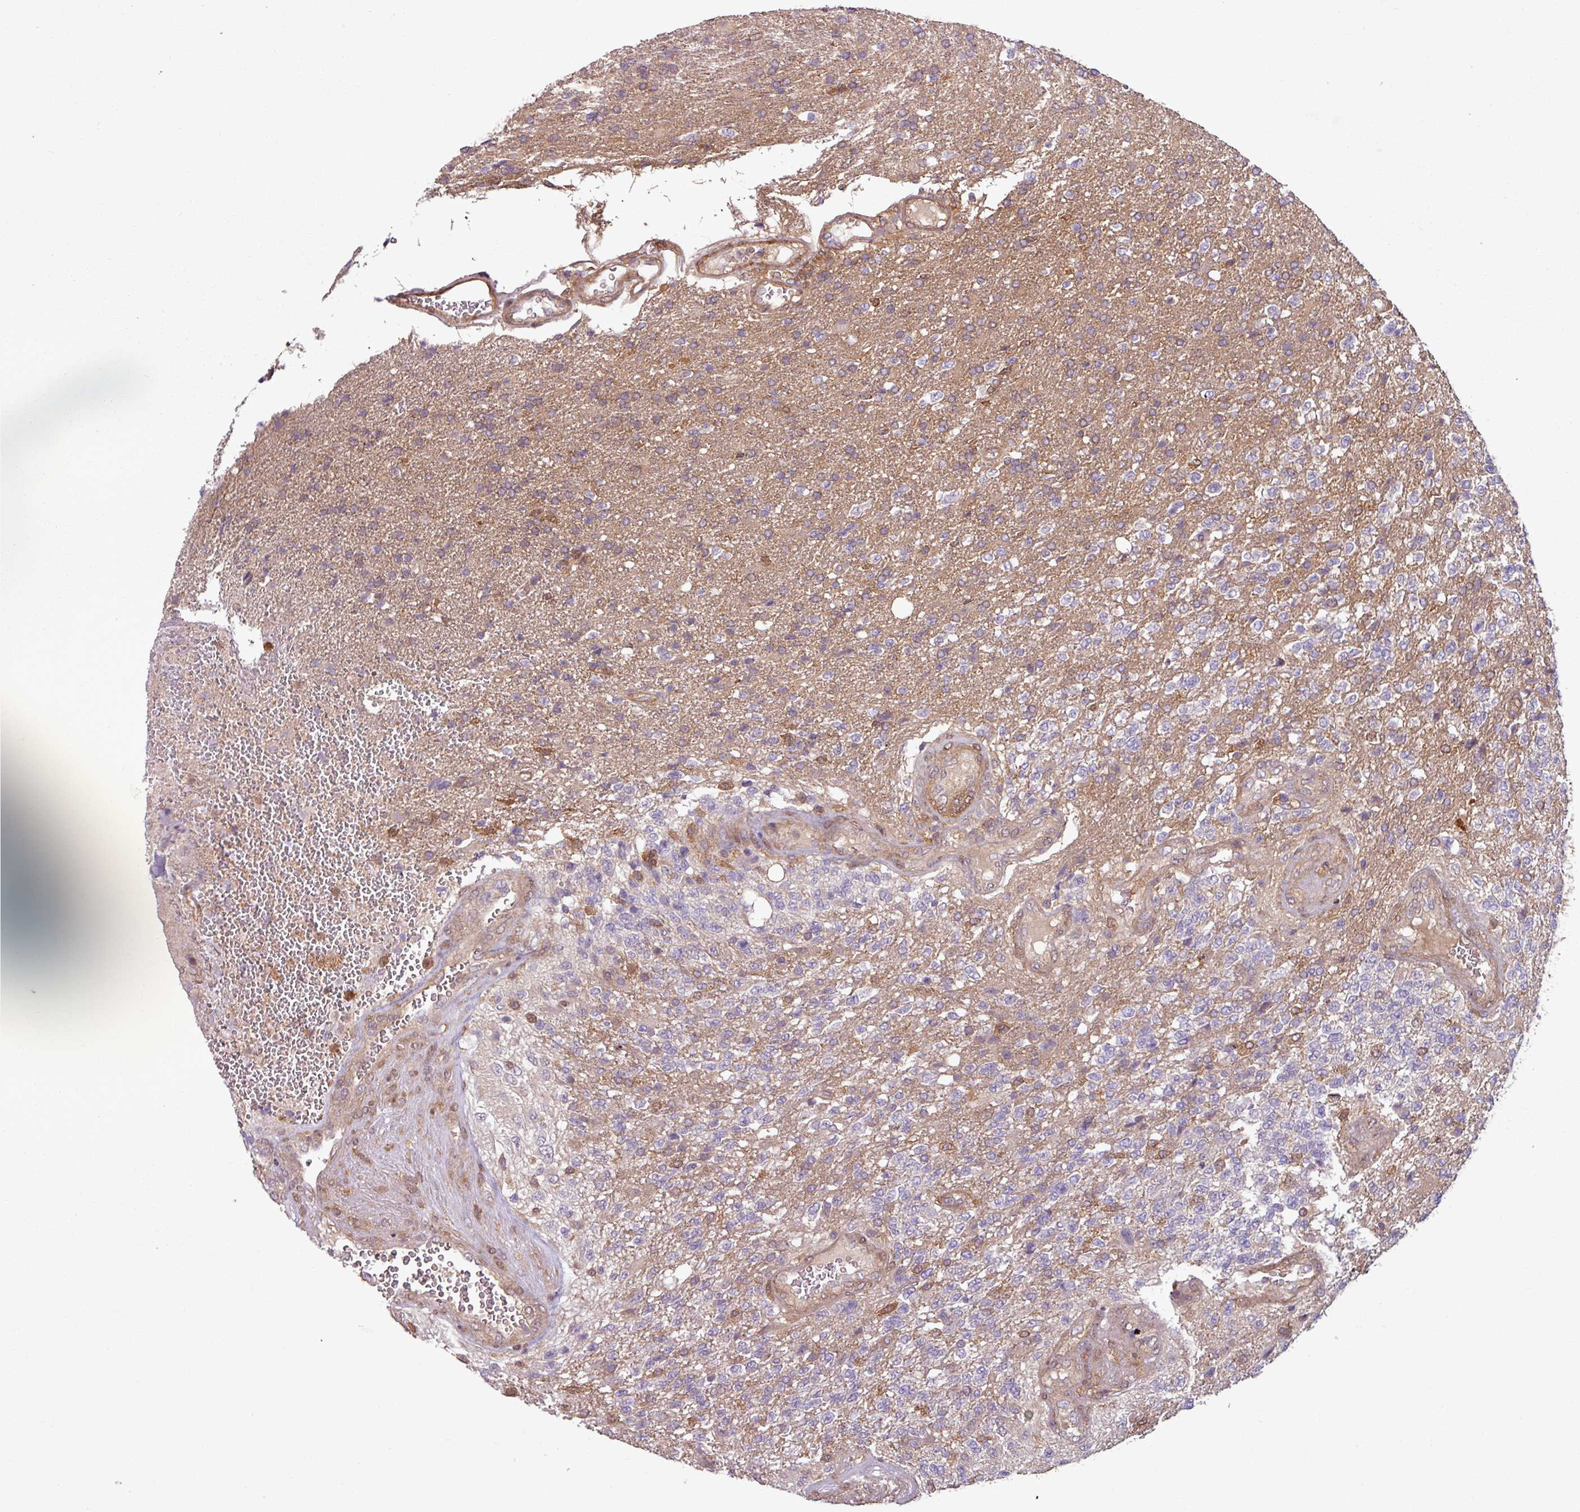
{"staining": {"intensity": "weak", "quantity": "<25%", "location": "cytoplasmic/membranous"}, "tissue": "glioma", "cell_type": "Tumor cells", "image_type": "cancer", "snomed": [{"axis": "morphology", "description": "Glioma, malignant, High grade"}, {"axis": "topography", "description": "Brain"}], "caption": "IHC histopathology image of human glioma stained for a protein (brown), which displays no positivity in tumor cells.", "gene": "SH3BGRL", "patient": {"sex": "male", "age": 56}}